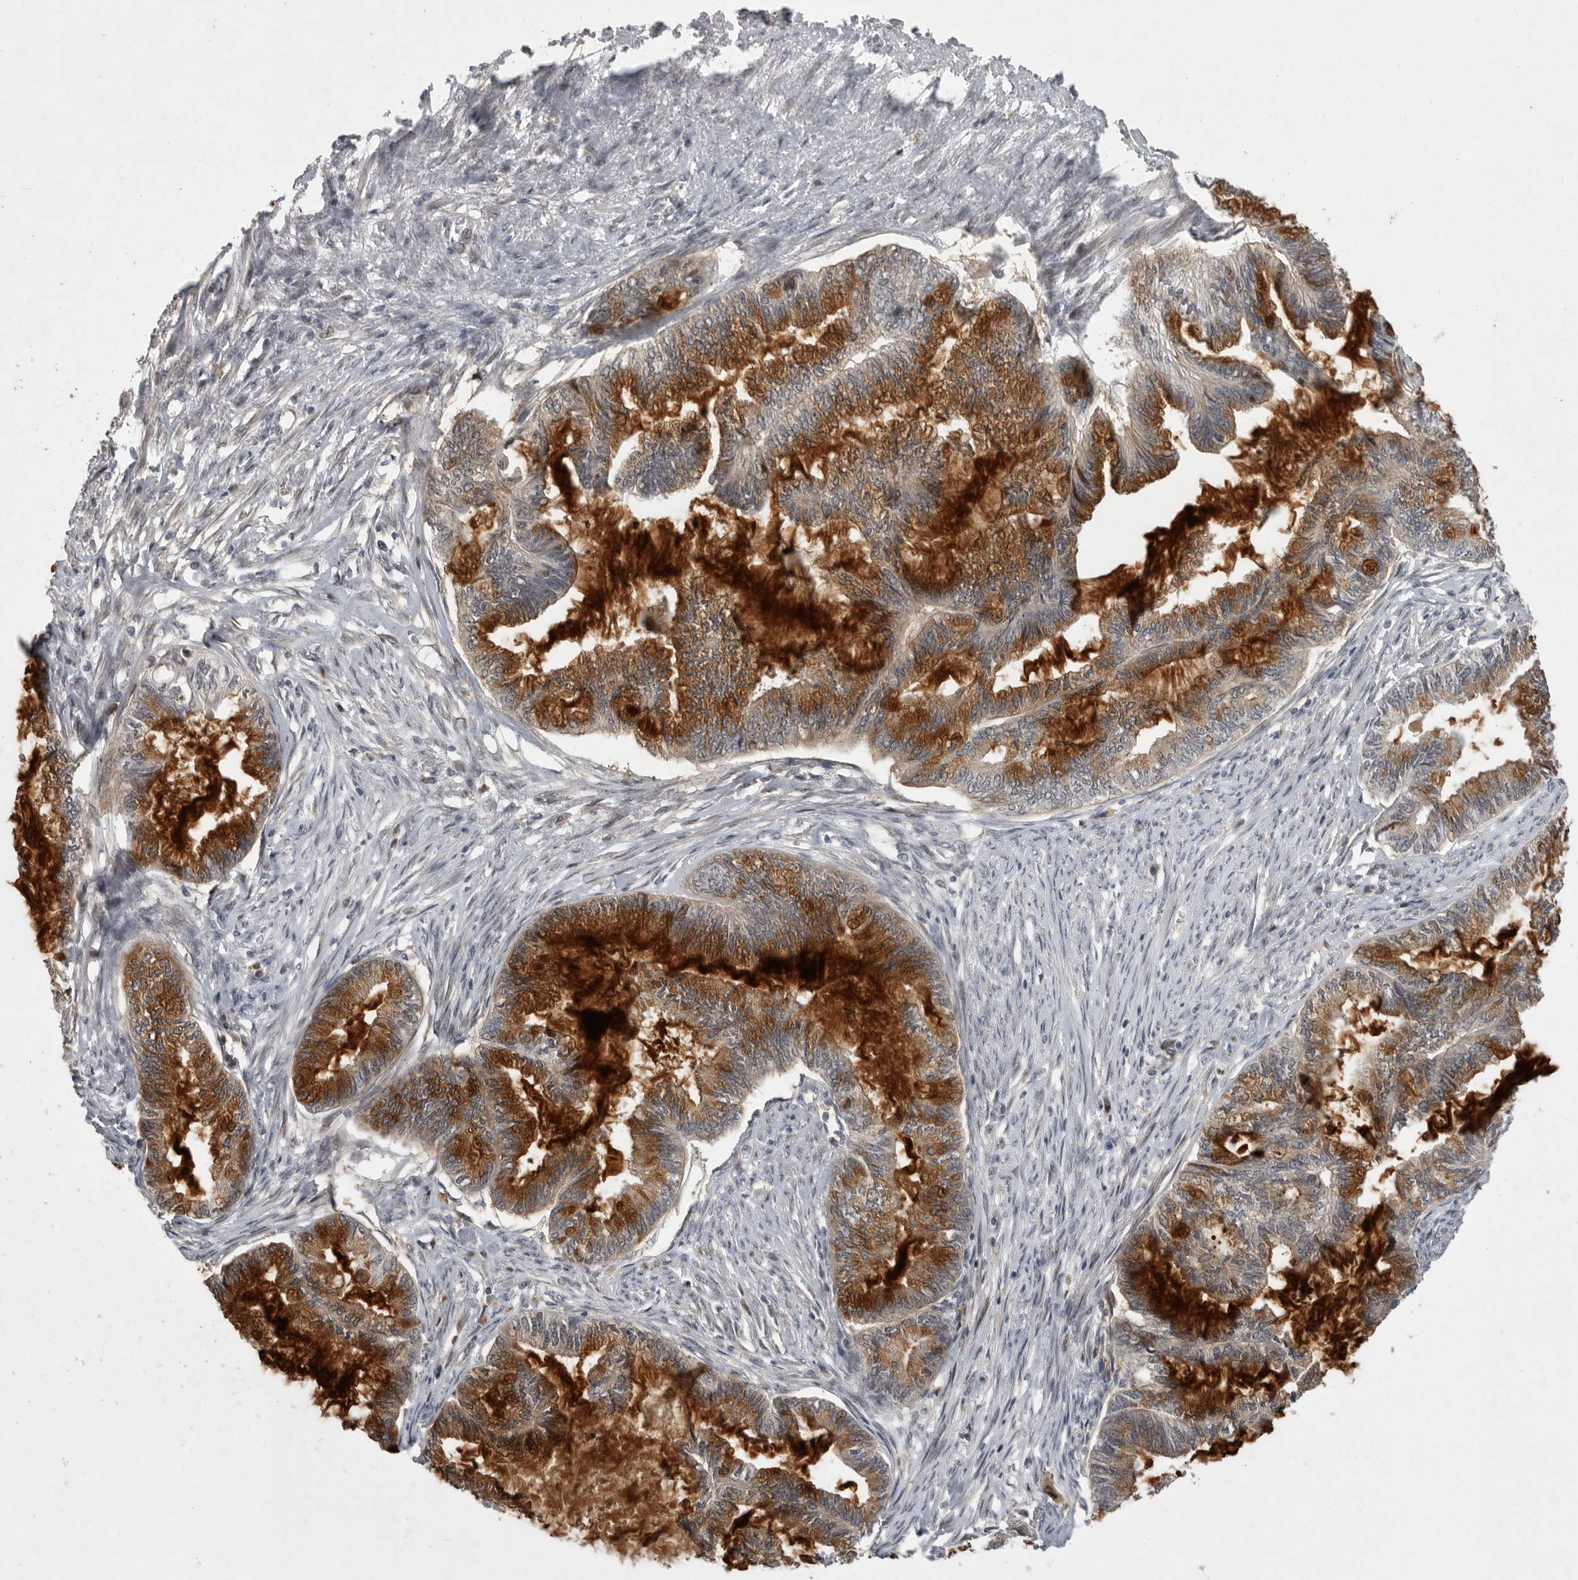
{"staining": {"intensity": "strong", "quantity": ">75%", "location": "cytoplasmic/membranous"}, "tissue": "endometrial cancer", "cell_type": "Tumor cells", "image_type": "cancer", "snomed": [{"axis": "morphology", "description": "Adenocarcinoma, NOS"}, {"axis": "topography", "description": "Endometrium"}], "caption": "Tumor cells exhibit high levels of strong cytoplasmic/membranous positivity in about >75% of cells in human endometrial cancer.", "gene": "MAN2A1", "patient": {"sex": "female", "age": 86}}